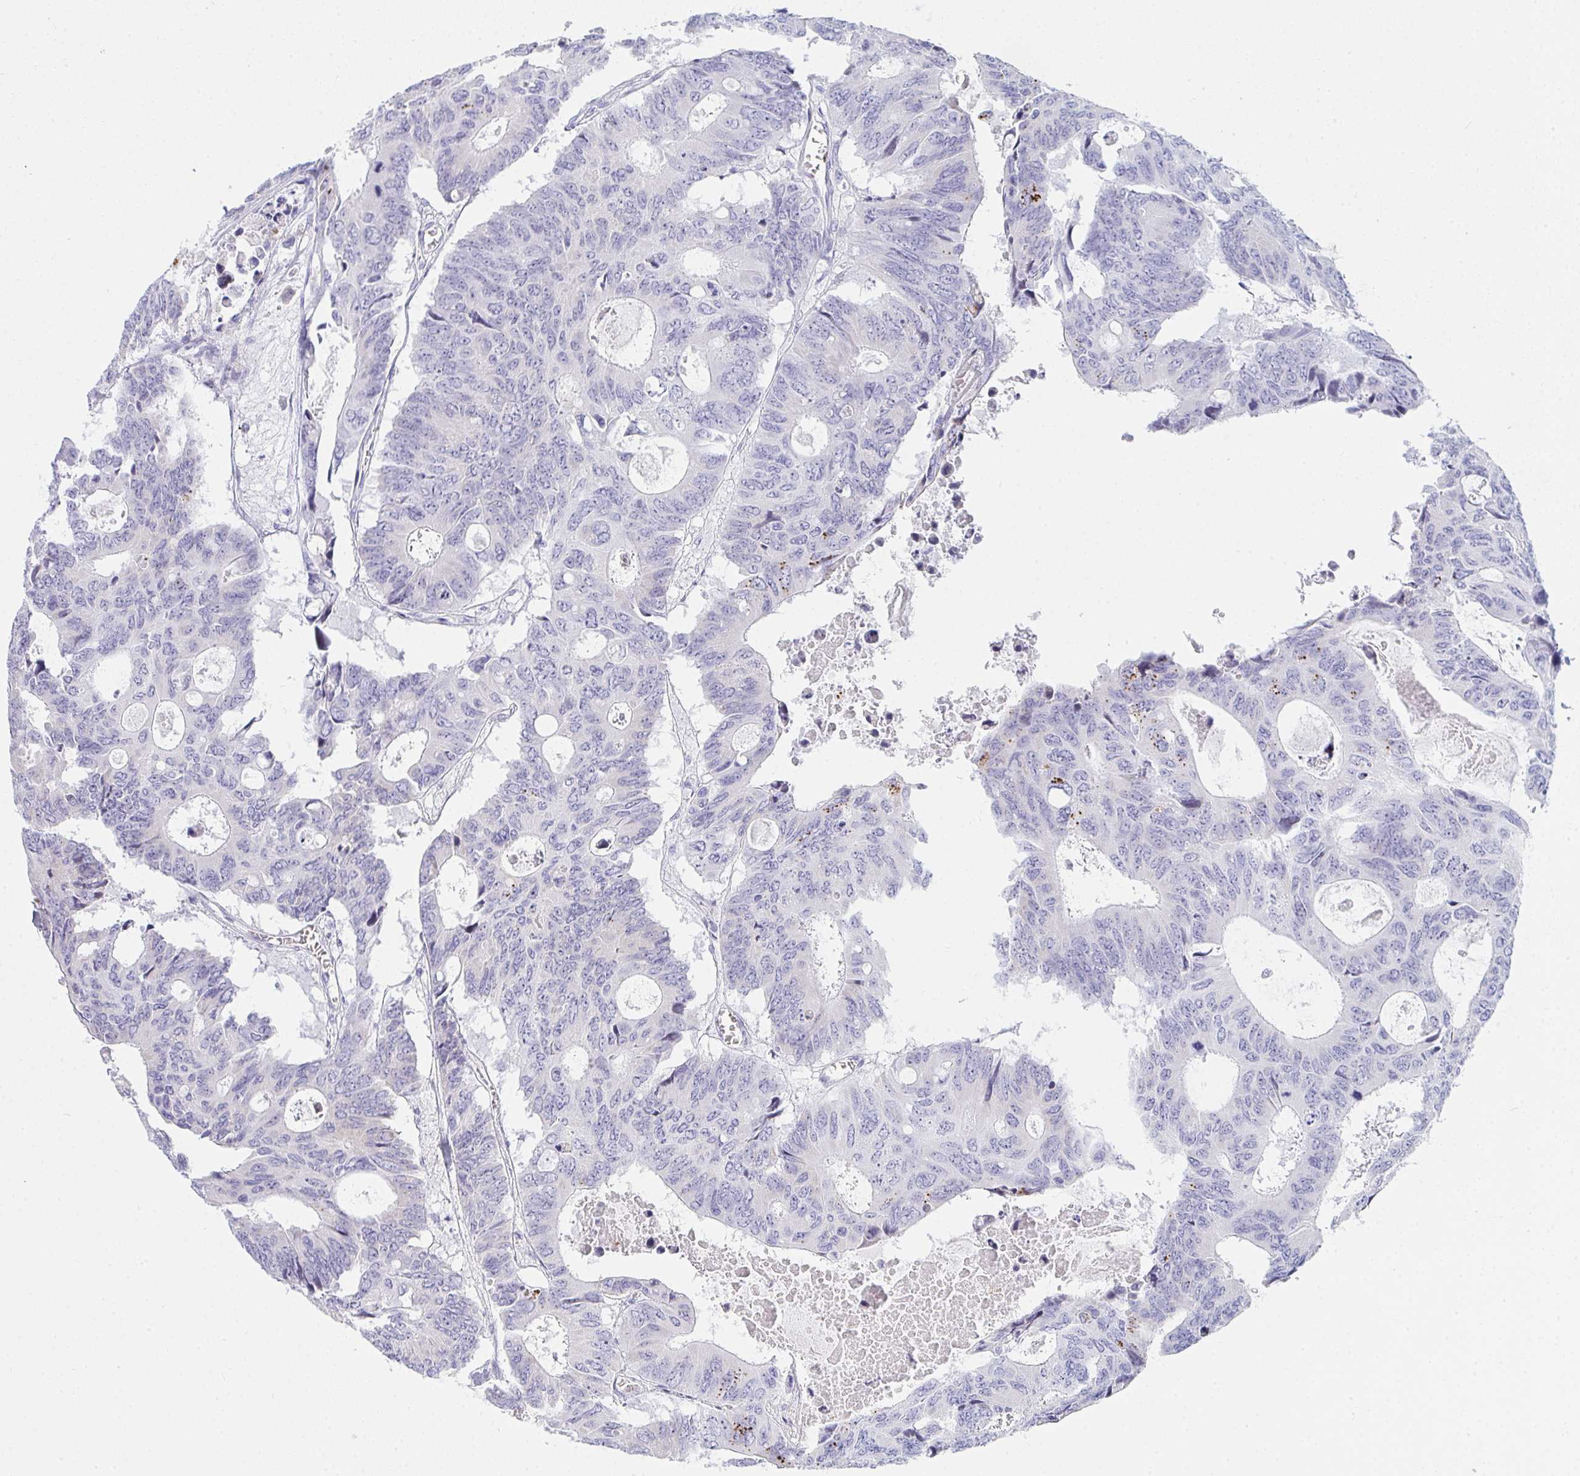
{"staining": {"intensity": "negative", "quantity": "none", "location": "none"}, "tissue": "colorectal cancer", "cell_type": "Tumor cells", "image_type": "cancer", "snomed": [{"axis": "morphology", "description": "Adenocarcinoma, NOS"}, {"axis": "topography", "description": "Rectum"}], "caption": "Tumor cells show no significant positivity in colorectal cancer (adenocarcinoma).", "gene": "ZNF182", "patient": {"sex": "male", "age": 76}}